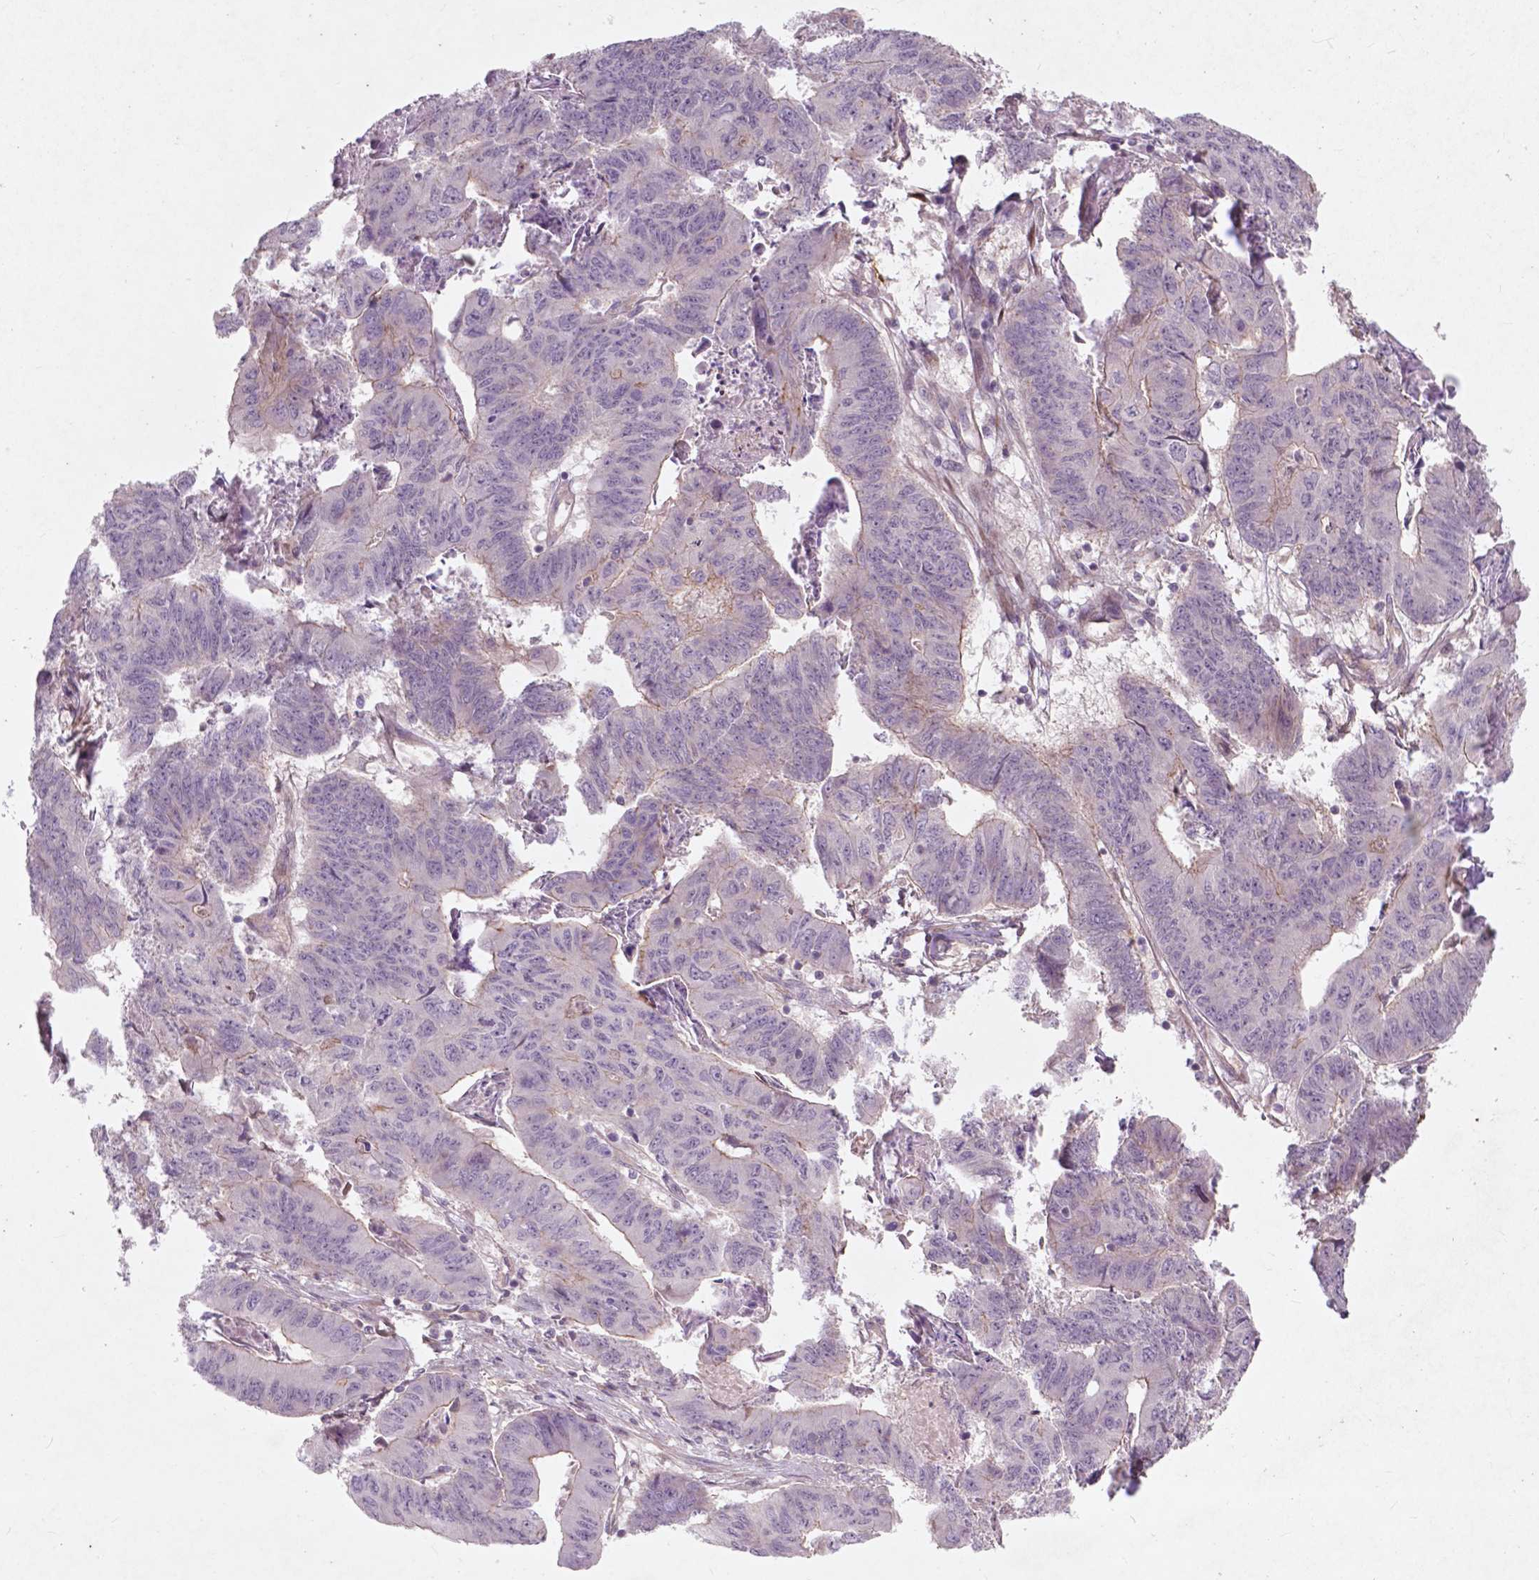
{"staining": {"intensity": "negative", "quantity": "none", "location": "none"}, "tissue": "stomach cancer", "cell_type": "Tumor cells", "image_type": "cancer", "snomed": [{"axis": "morphology", "description": "Adenocarcinoma, NOS"}, {"axis": "topography", "description": "Stomach, lower"}], "caption": "Tumor cells show no significant protein staining in stomach cancer (adenocarcinoma).", "gene": "RFPL4B", "patient": {"sex": "male", "age": 77}}